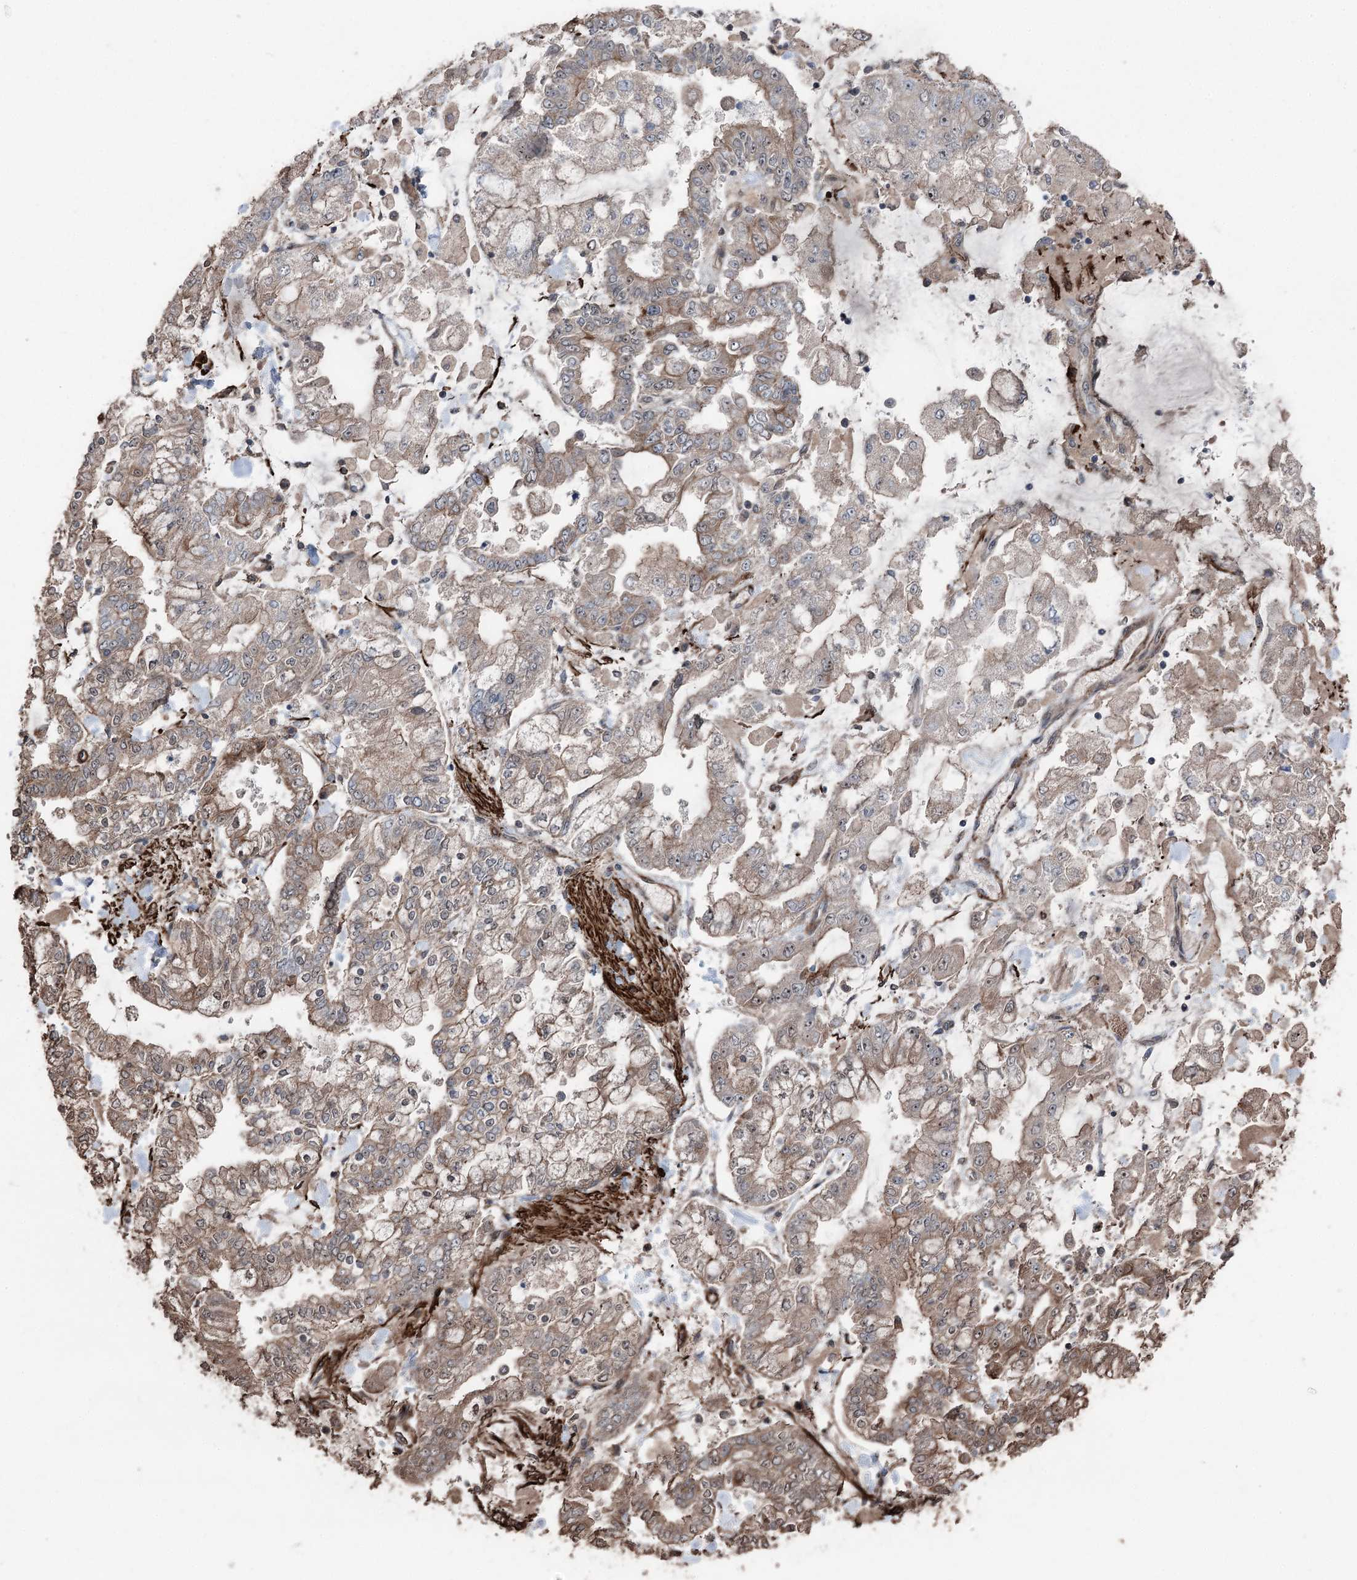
{"staining": {"intensity": "moderate", "quantity": "25%-75%", "location": "cytoplasmic/membranous"}, "tissue": "stomach cancer", "cell_type": "Tumor cells", "image_type": "cancer", "snomed": [{"axis": "morphology", "description": "Normal tissue, NOS"}, {"axis": "morphology", "description": "Adenocarcinoma, NOS"}, {"axis": "topography", "description": "Stomach, upper"}, {"axis": "topography", "description": "Stomach"}], "caption": "Immunohistochemistry histopathology image of neoplastic tissue: human stomach cancer stained using IHC displays medium levels of moderate protein expression localized specifically in the cytoplasmic/membranous of tumor cells, appearing as a cytoplasmic/membranous brown color.", "gene": "CCDC82", "patient": {"sex": "male", "age": 76}}